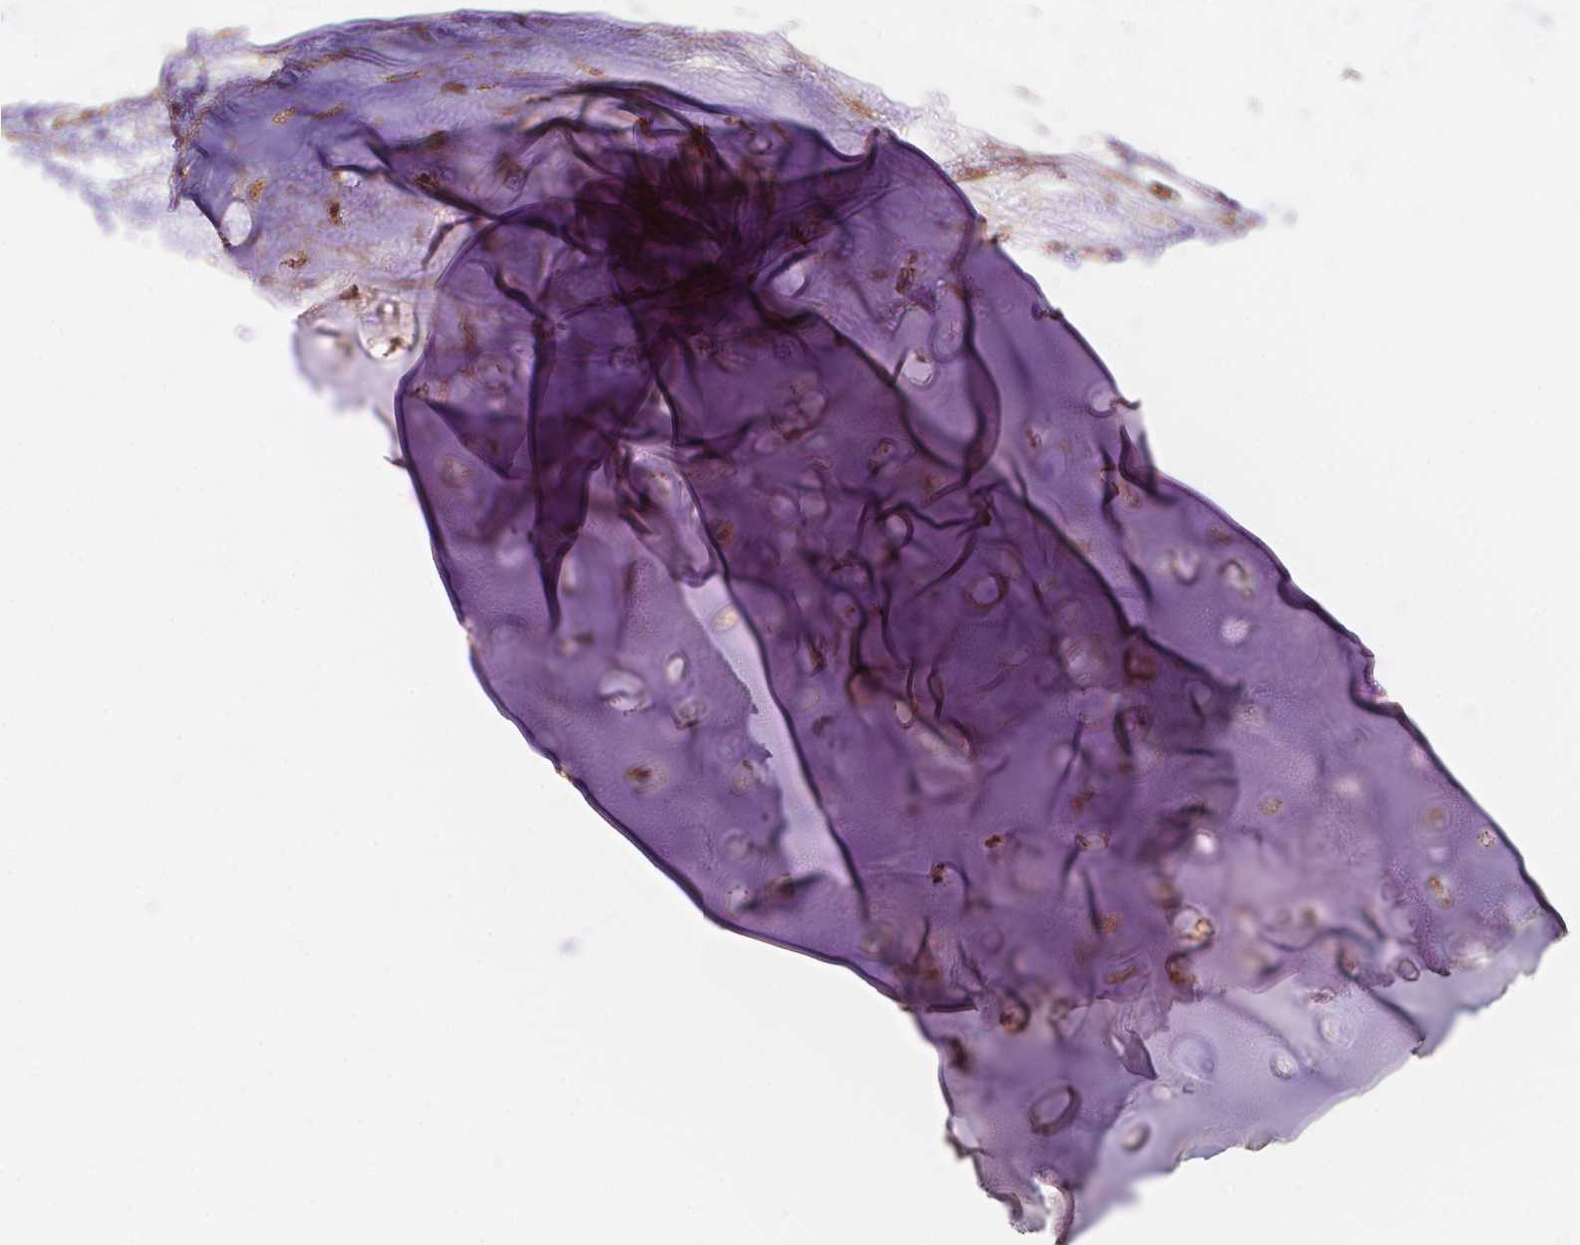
{"staining": {"intensity": "moderate", "quantity": "<25%", "location": "cytoplasmic/membranous"}, "tissue": "adipose tissue", "cell_type": "Adipocytes", "image_type": "normal", "snomed": [{"axis": "morphology", "description": "Normal tissue, NOS"}, {"axis": "topography", "description": "Cartilage tissue"}, {"axis": "topography", "description": "Bronchus"}], "caption": "Benign adipose tissue was stained to show a protein in brown. There is low levels of moderate cytoplasmic/membranous expression in approximately <25% of adipocytes. (DAB (3,3'-diaminobenzidine) = brown stain, brightfield microscopy at high magnification).", "gene": "IPO11", "patient": {"sex": "male", "age": 58}}